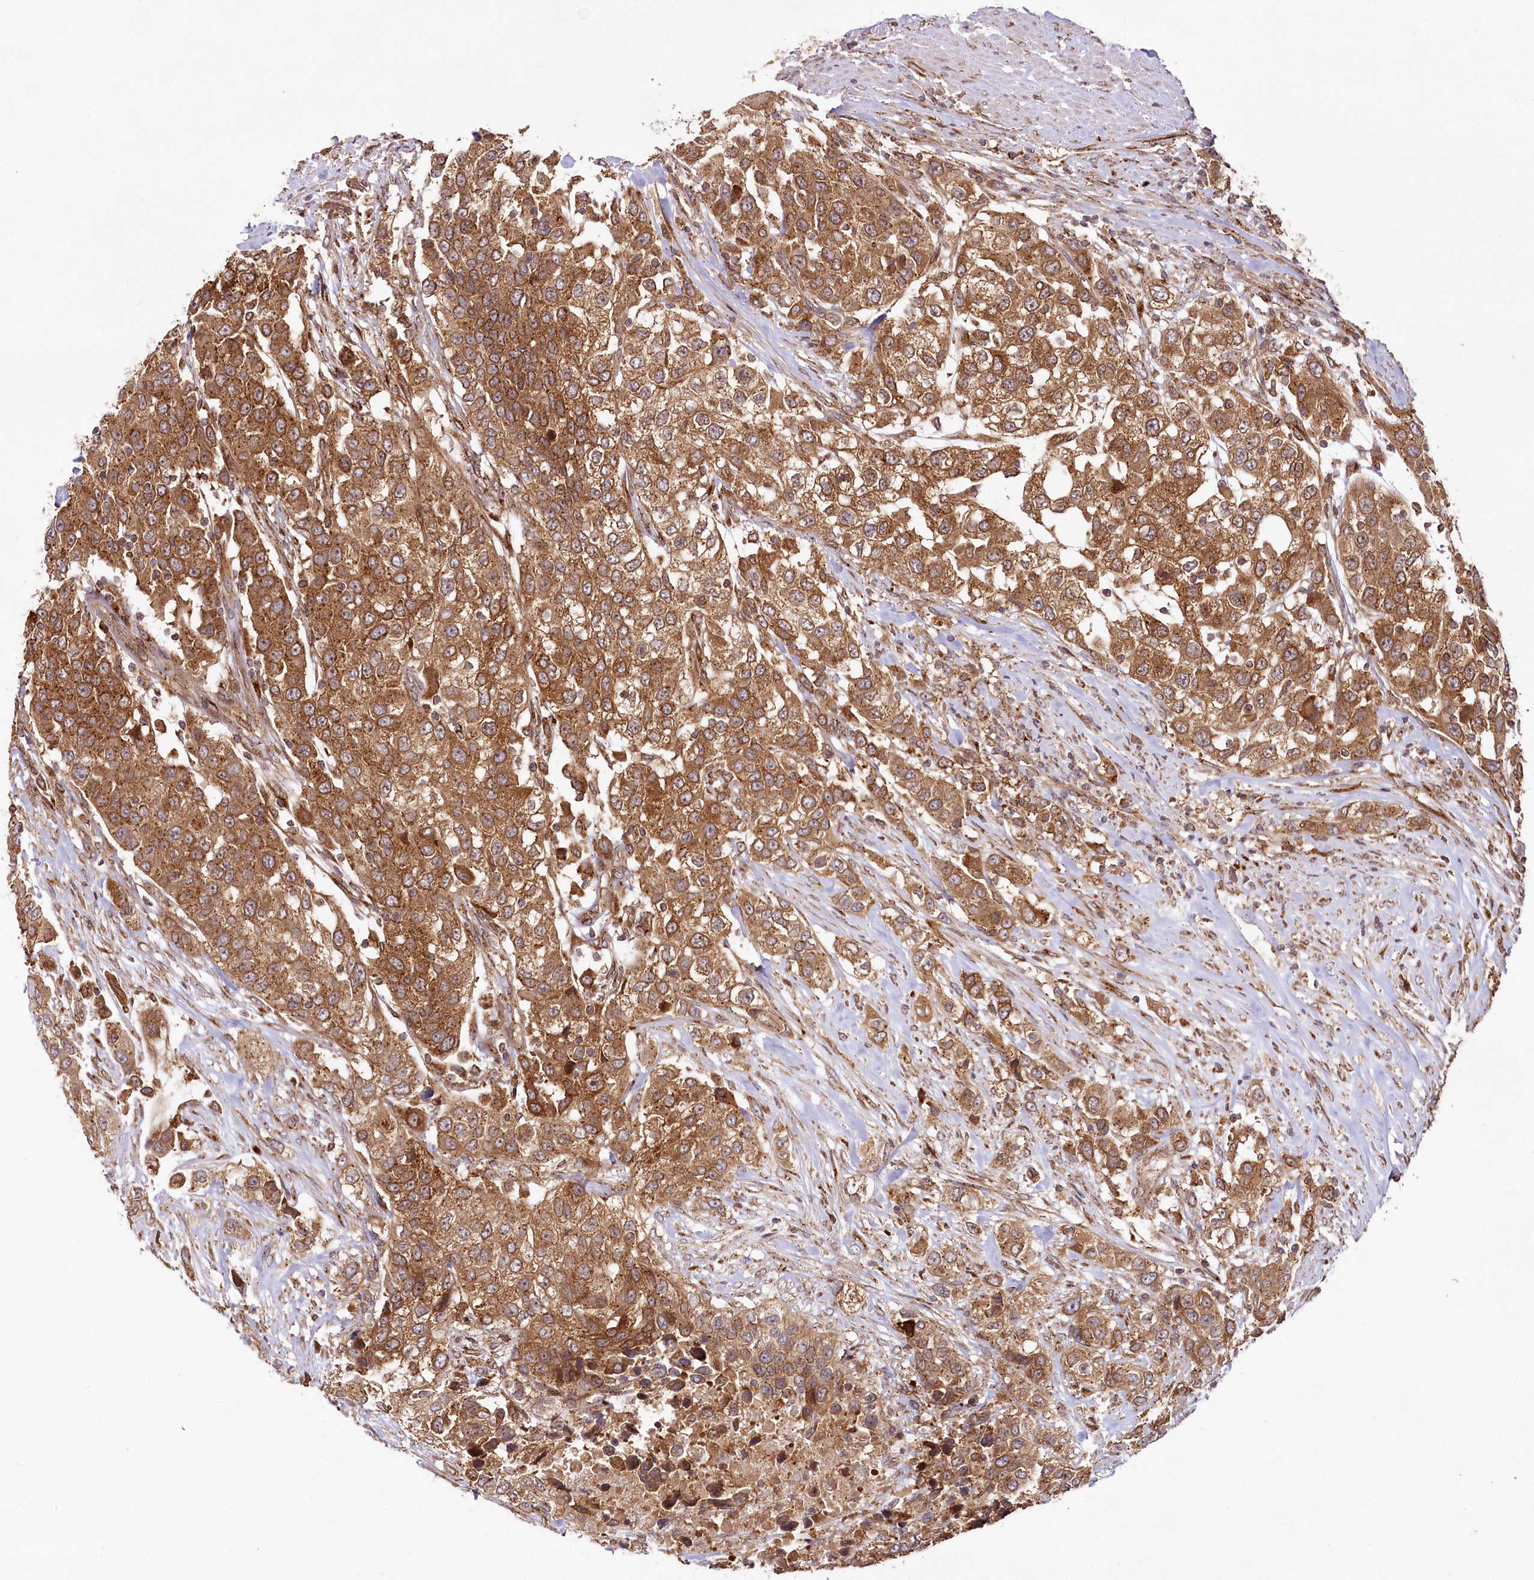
{"staining": {"intensity": "moderate", "quantity": ">75%", "location": "cytoplasmic/membranous"}, "tissue": "urothelial cancer", "cell_type": "Tumor cells", "image_type": "cancer", "snomed": [{"axis": "morphology", "description": "Urothelial carcinoma, High grade"}, {"axis": "topography", "description": "Urinary bladder"}], "caption": "This is a photomicrograph of immunohistochemistry staining of urothelial cancer, which shows moderate positivity in the cytoplasmic/membranous of tumor cells.", "gene": "COPG1", "patient": {"sex": "female", "age": 80}}